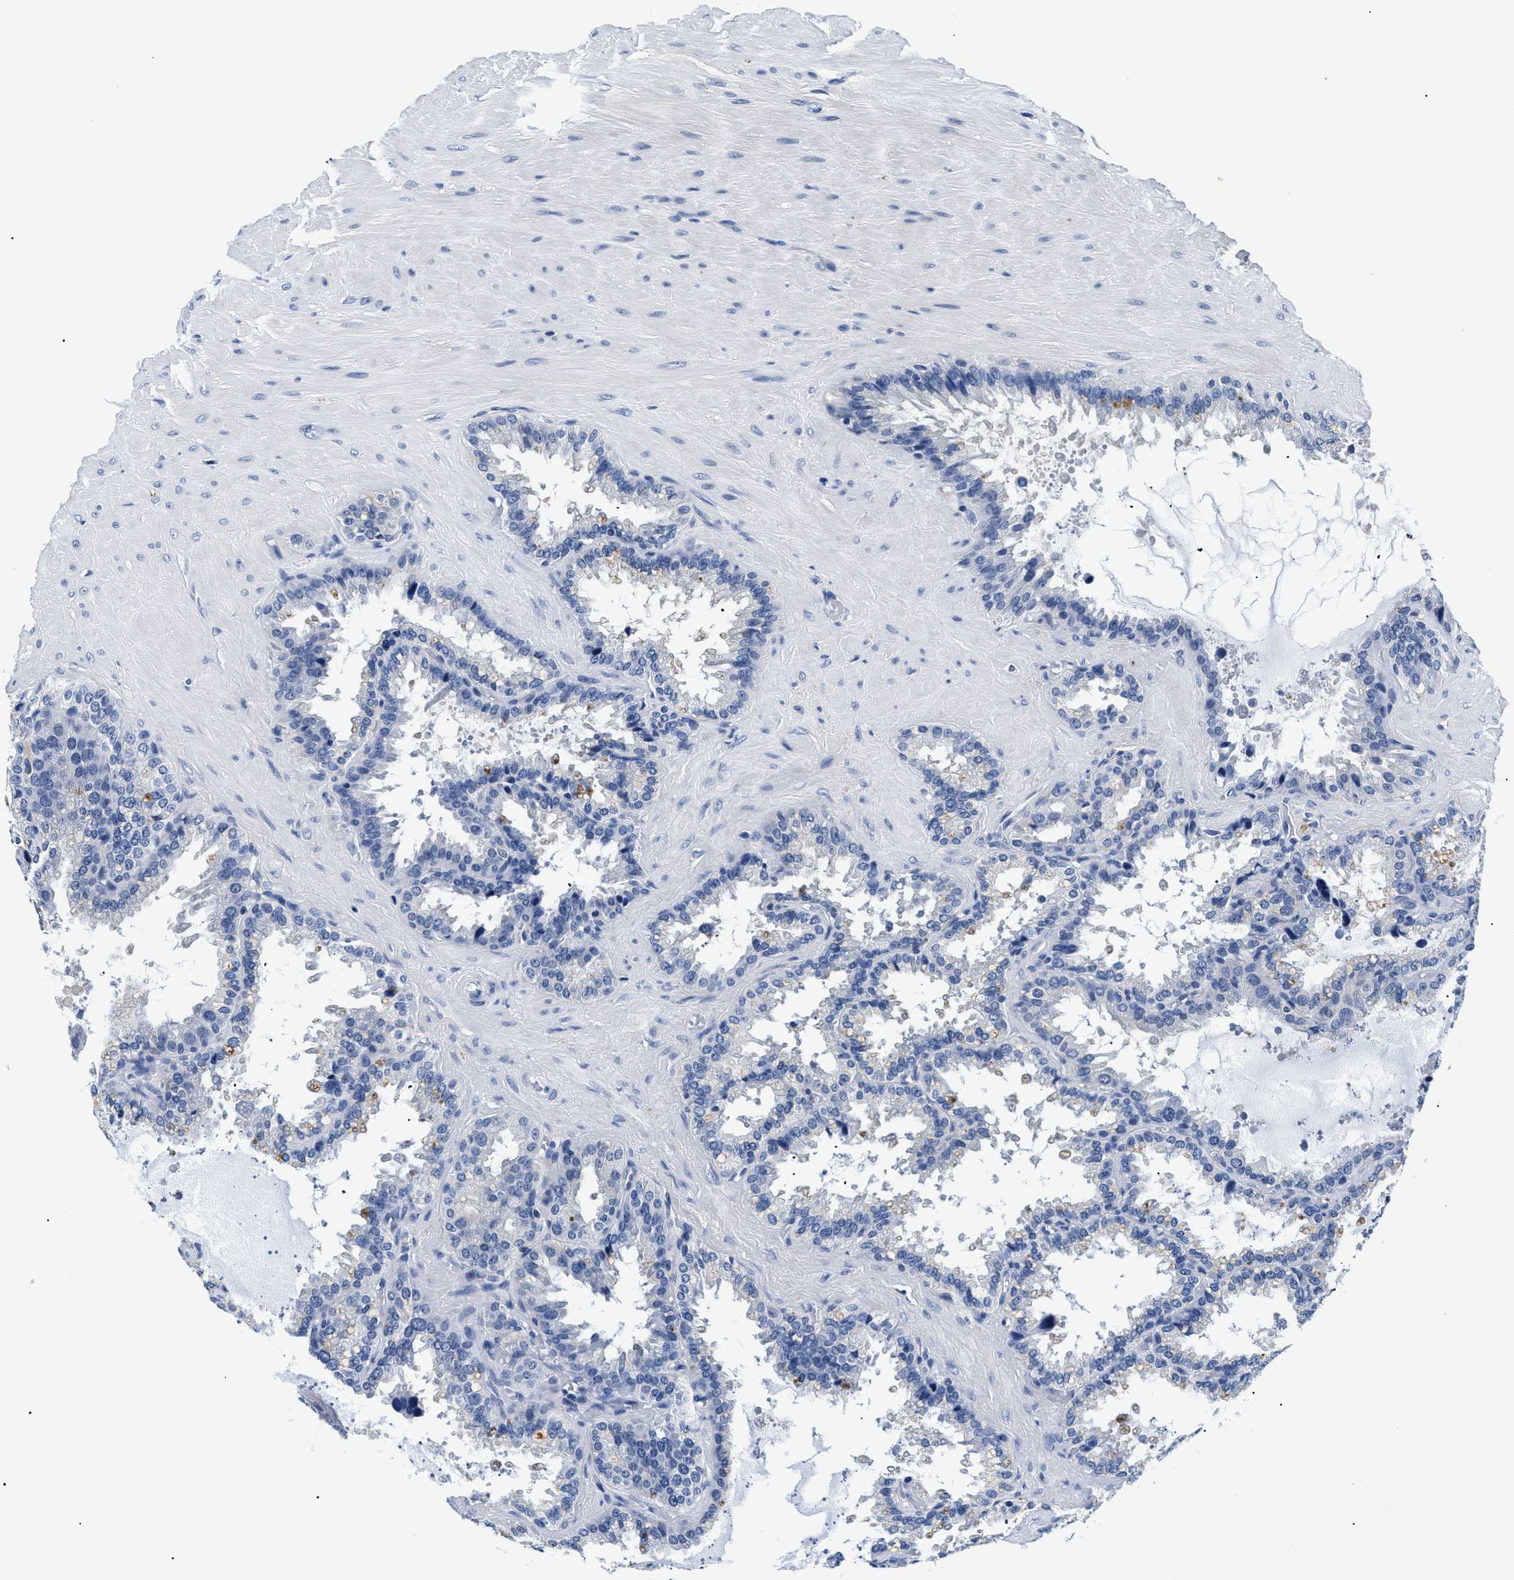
{"staining": {"intensity": "negative", "quantity": "none", "location": "none"}, "tissue": "seminal vesicle", "cell_type": "Glandular cells", "image_type": "normal", "snomed": [{"axis": "morphology", "description": "Normal tissue, NOS"}, {"axis": "topography", "description": "Seminal veicle"}], "caption": "Photomicrograph shows no significant protein positivity in glandular cells of normal seminal vesicle. The staining is performed using DAB (3,3'-diaminobenzidine) brown chromogen with nuclei counter-stained in using hematoxylin.", "gene": "MEA1", "patient": {"sex": "male", "age": 46}}